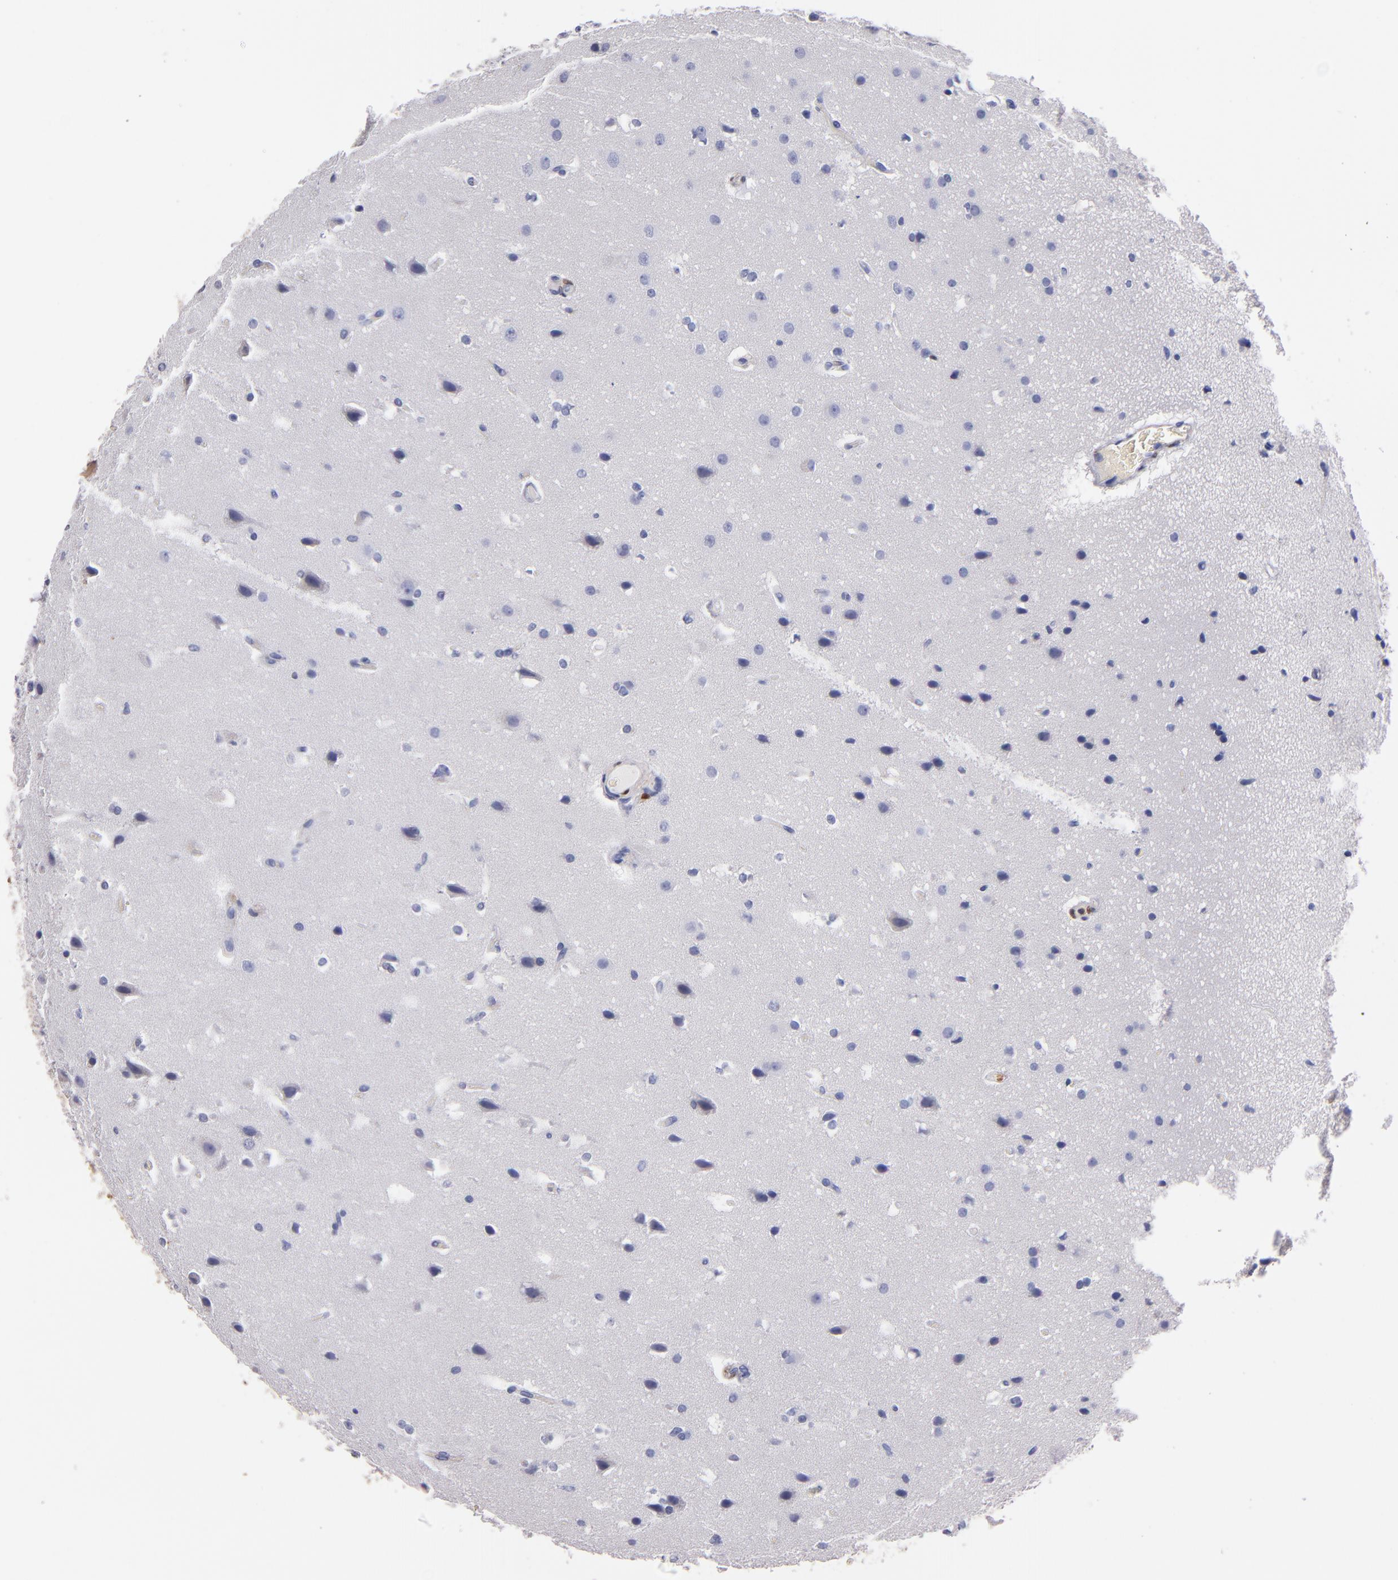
{"staining": {"intensity": "negative", "quantity": "none", "location": "none"}, "tissue": "glioma", "cell_type": "Tumor cells", "image_type": "cancer", "snomed": [{"axis": "morphology", "description": "Glioma, malignant, Low grade"}, {"axis": "topography", "description": "Cerebral cortex"}], "caption": "DAB immunohistochemical staining of human malignant low-grade glioma reveals no significant staining in tumor cells.", "gene": "S100A4", "patient": {"sex": "female", "age": 47}}